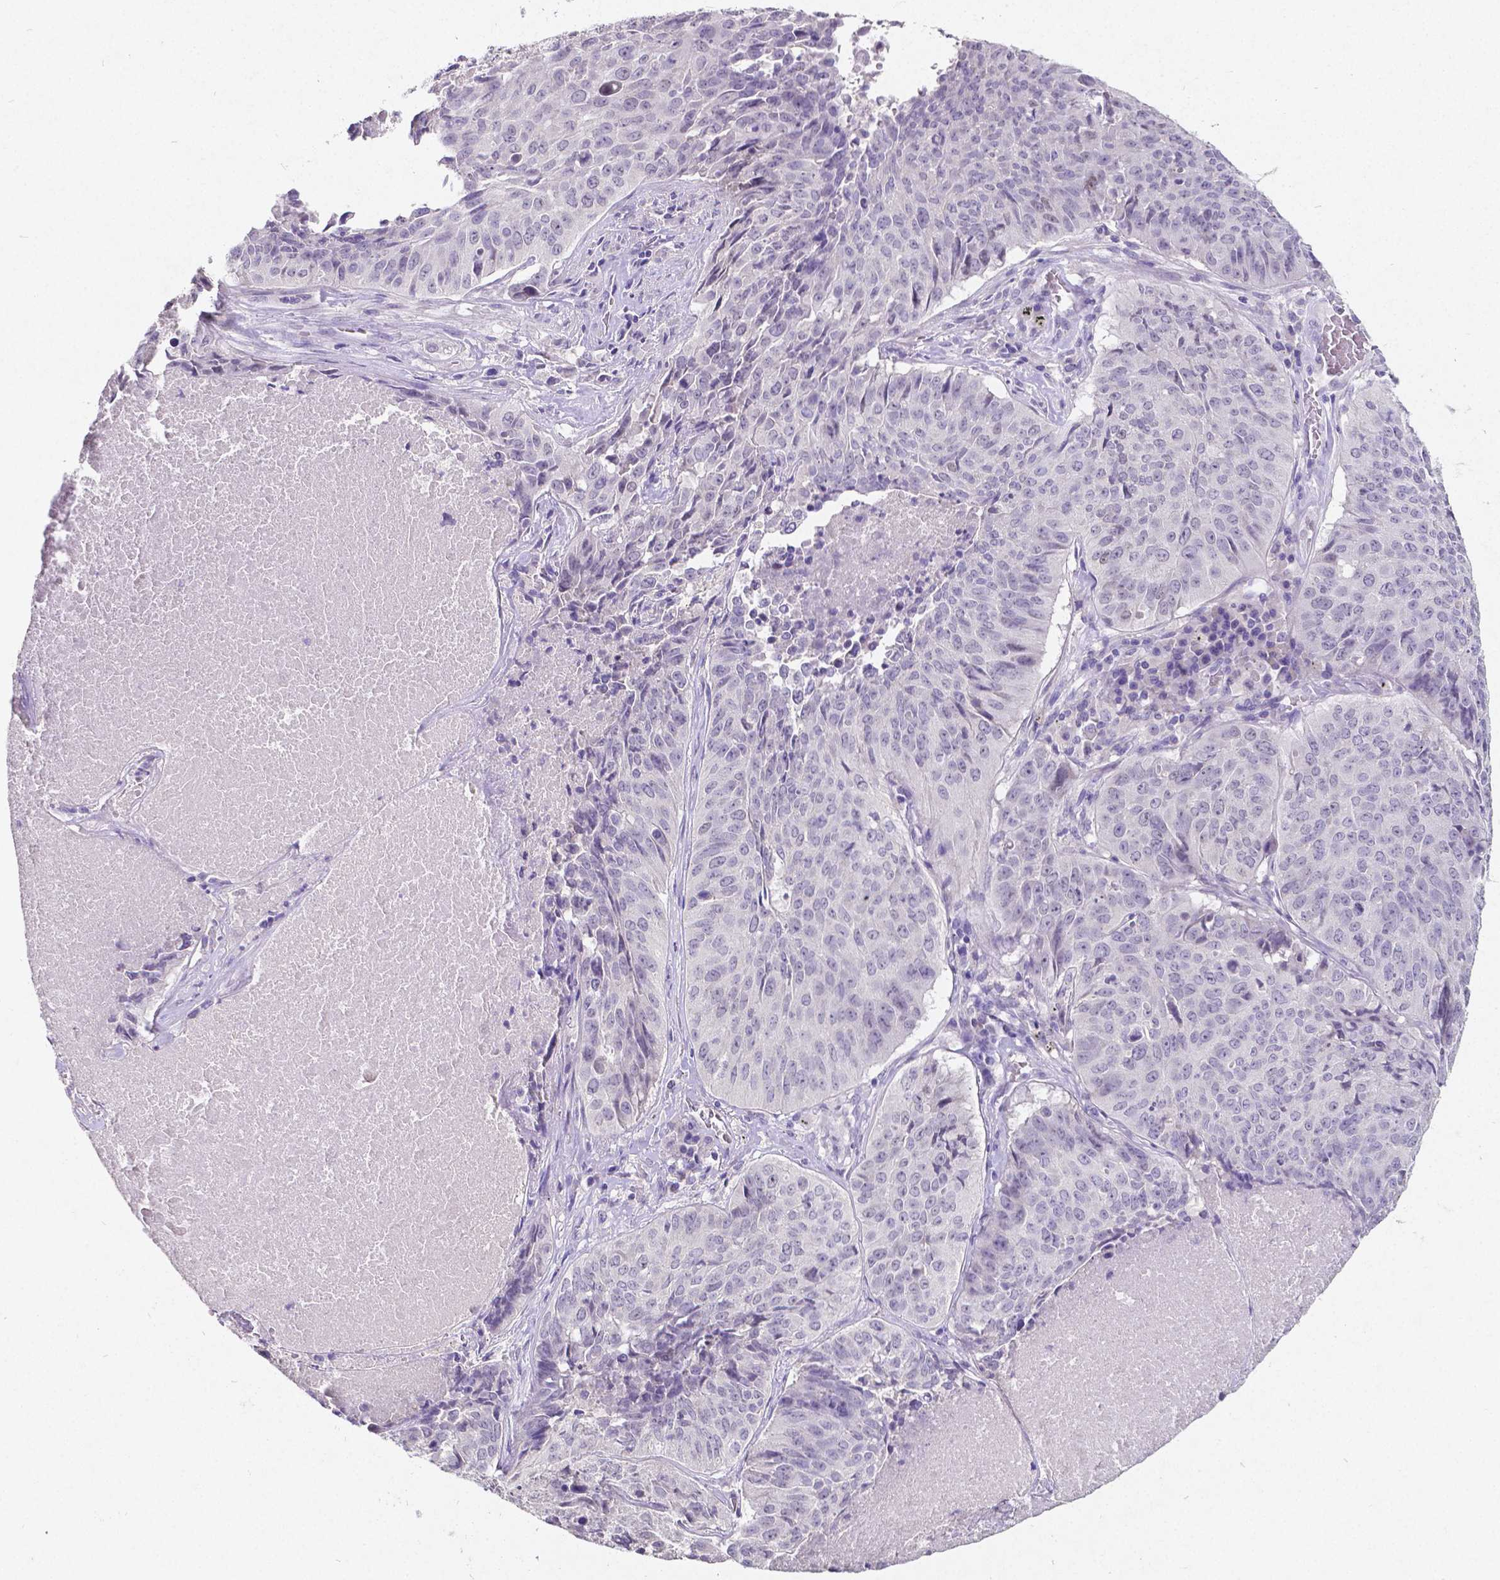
{"staining": {"intensity": "negative", "quantity": "none", "location": "none"}, "tissue": "lung cancer", "cell_type": "Tumor cells", "image_type": "cancer", "snomed": [{"axis": "morphology", "description": "Normal tissue, NOS"}, {"axis": "morphology", "description": "Squamous cell carcinoma, NOS"}, {"axis": "topography", "description": "Bronchus"}, {"axis": "topography", "description": "Lung"}], "caption": "There is no significant positivity in tumor cells of squamous cell carcinoma (lung).", "gene": "SATB2", "patient": {"sex": "male", "age": 64}}